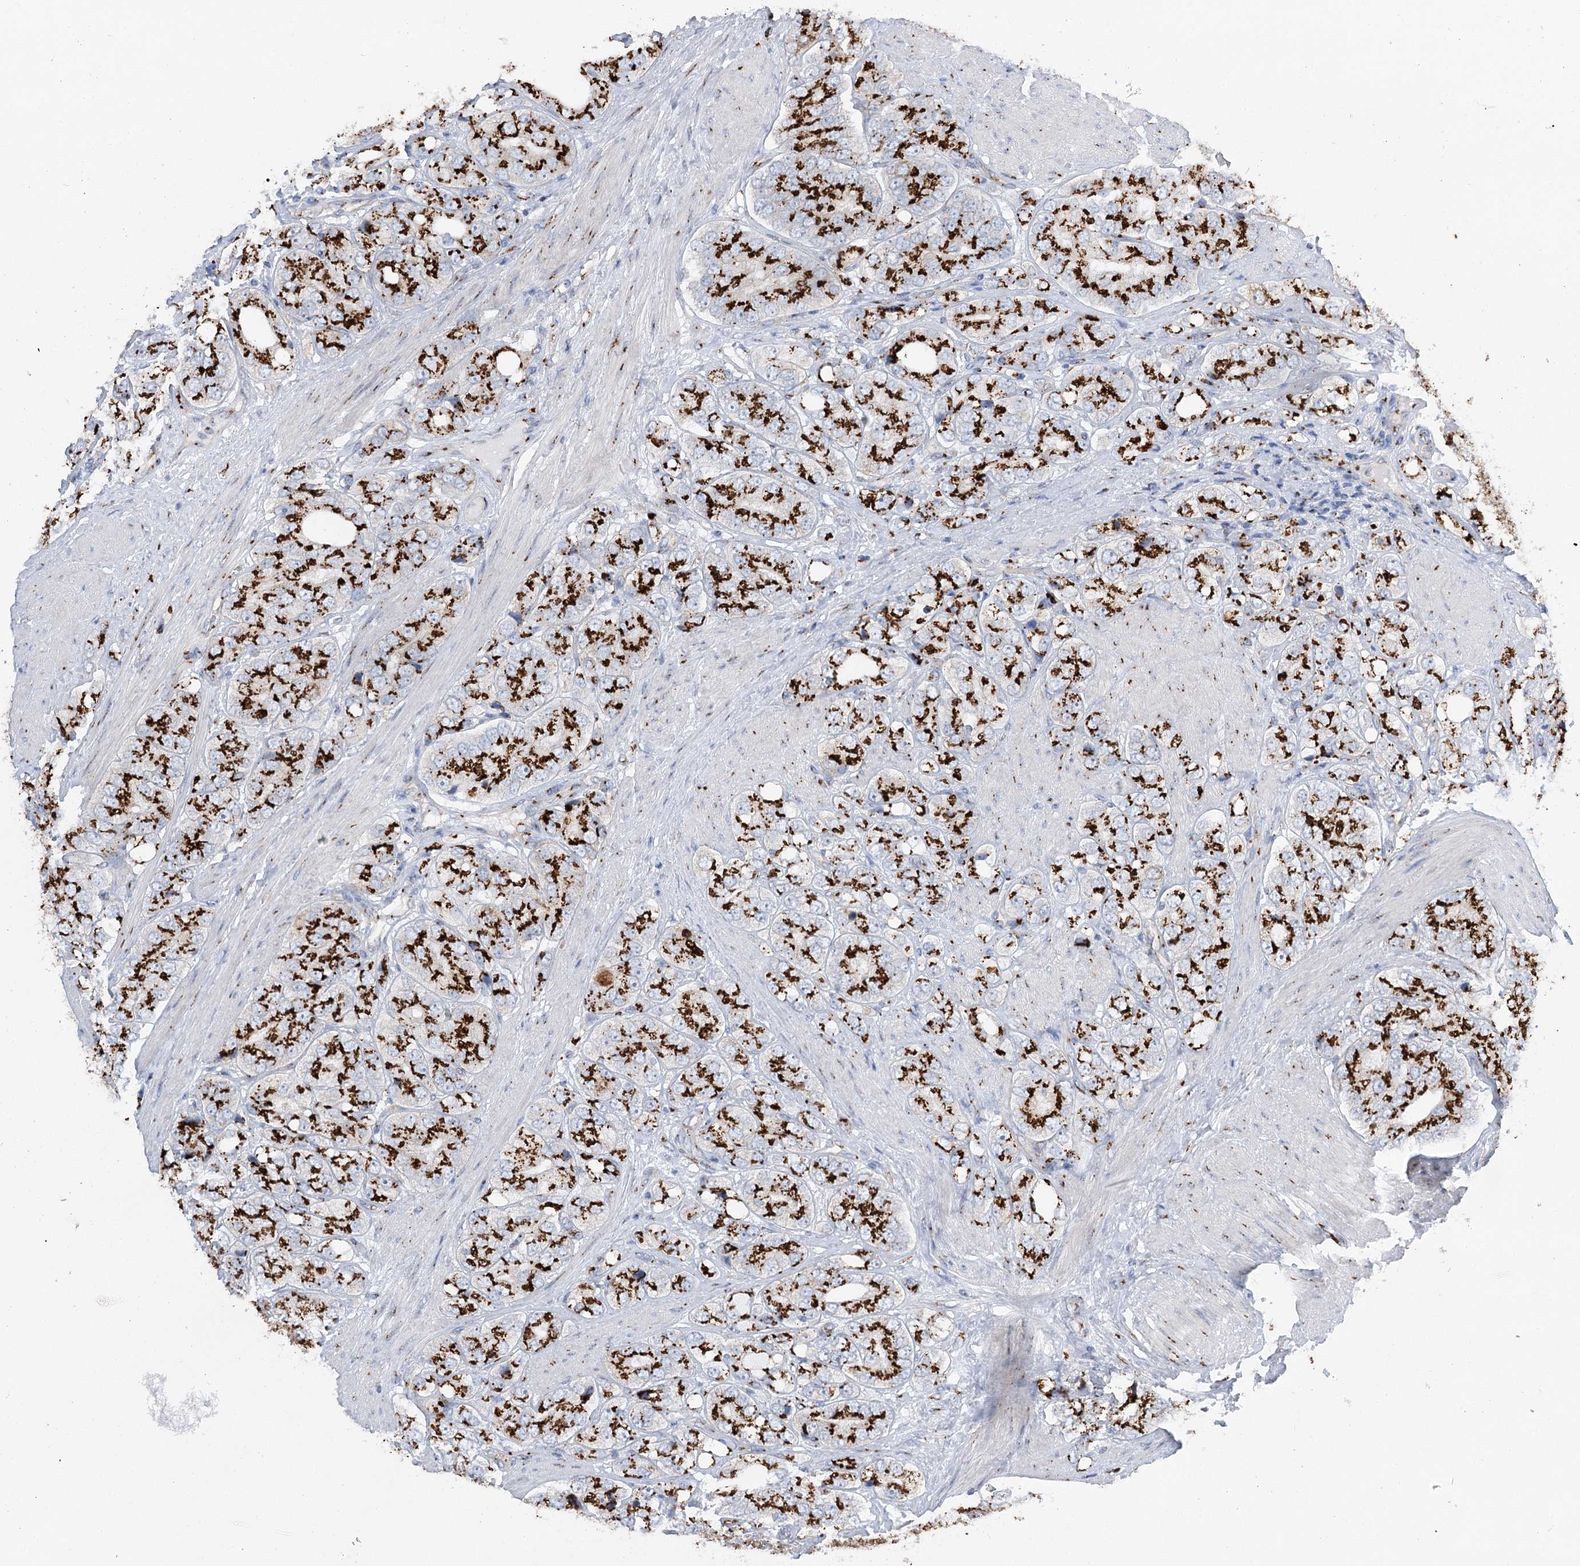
{"staining": {"intensity": "strong", "quantity": ">75%", "location": "cytoplasmic/membranous"}, "tissue": "prostate cancer", "cell_type": "Tumor cells", "image_type": "cancer", "snomed": [{"axis": "morphology", "description": "Adenocarcinoma, High grade"}, {"axis": "topography", "description": "Prostate"}], "caption": "Tumor cells reveal strong cytoplasmic/membranous positivity in about >75% of cells in prostate cancer (adenocarcinoma (high-grade)). (Brightfield microscopy of DAB IHC at high magnification).", "gene": "TMEM165", "patient": {"sex": "male", "age": 50}}